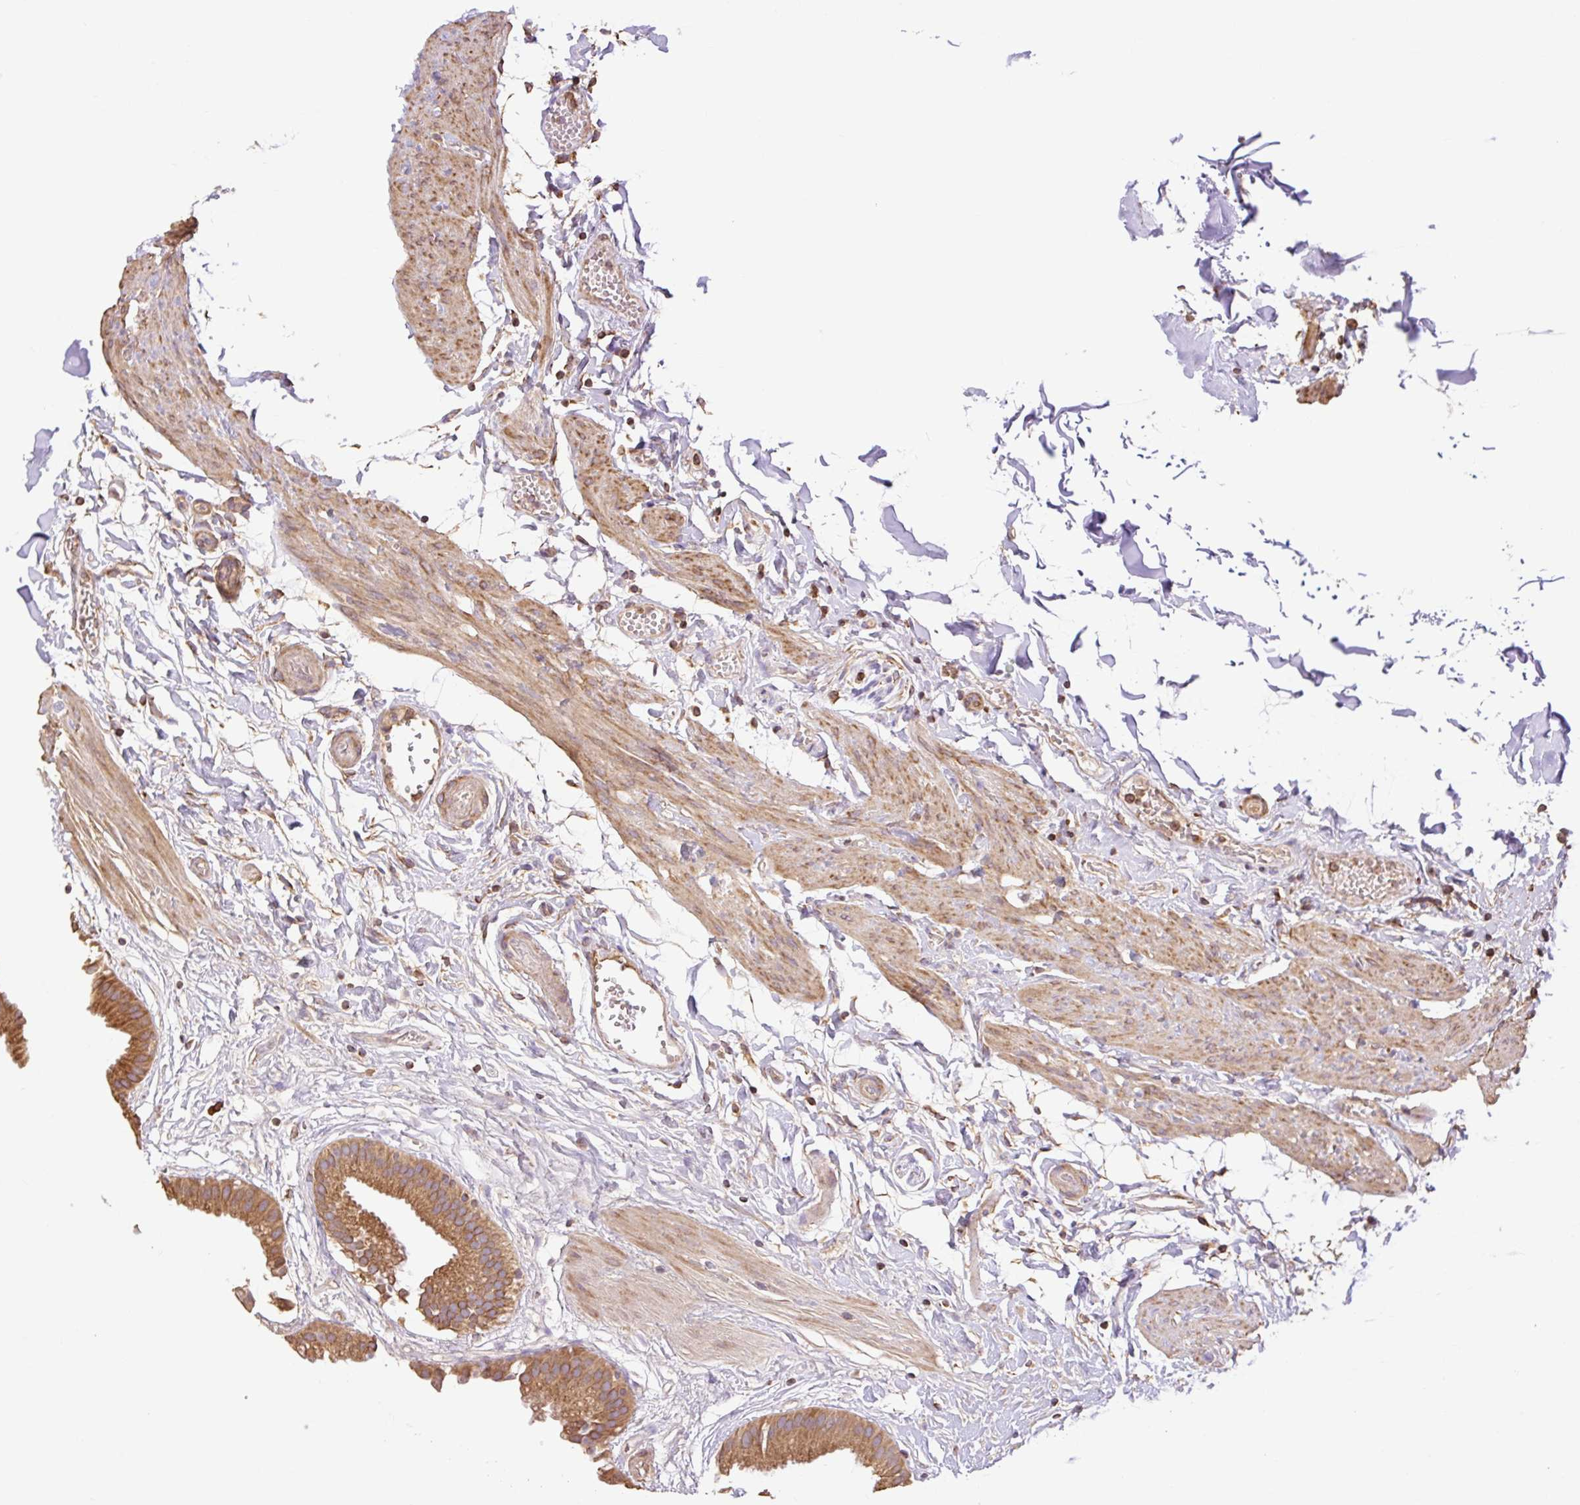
{"staining": {"intensity": "moderate", "quantity": ">75%", "location": "cytoplasmic/membranous"}, "tissue": "gallbladder", "cell_type": "Glandular cells", "image_type": "normal", "snomed": [{"axis": "morphology", "description": "Normal tissue, NOS"}, {"axis": "topography", "description": "Gallbladder"}], "caption": "Gallbladder stained with a brown dye displays moderate cytoplasmic/membranous positive staining in about >75% of glandular cells.", "gene": "DESI1", "patient": {"sex": "female", "age": 63}}